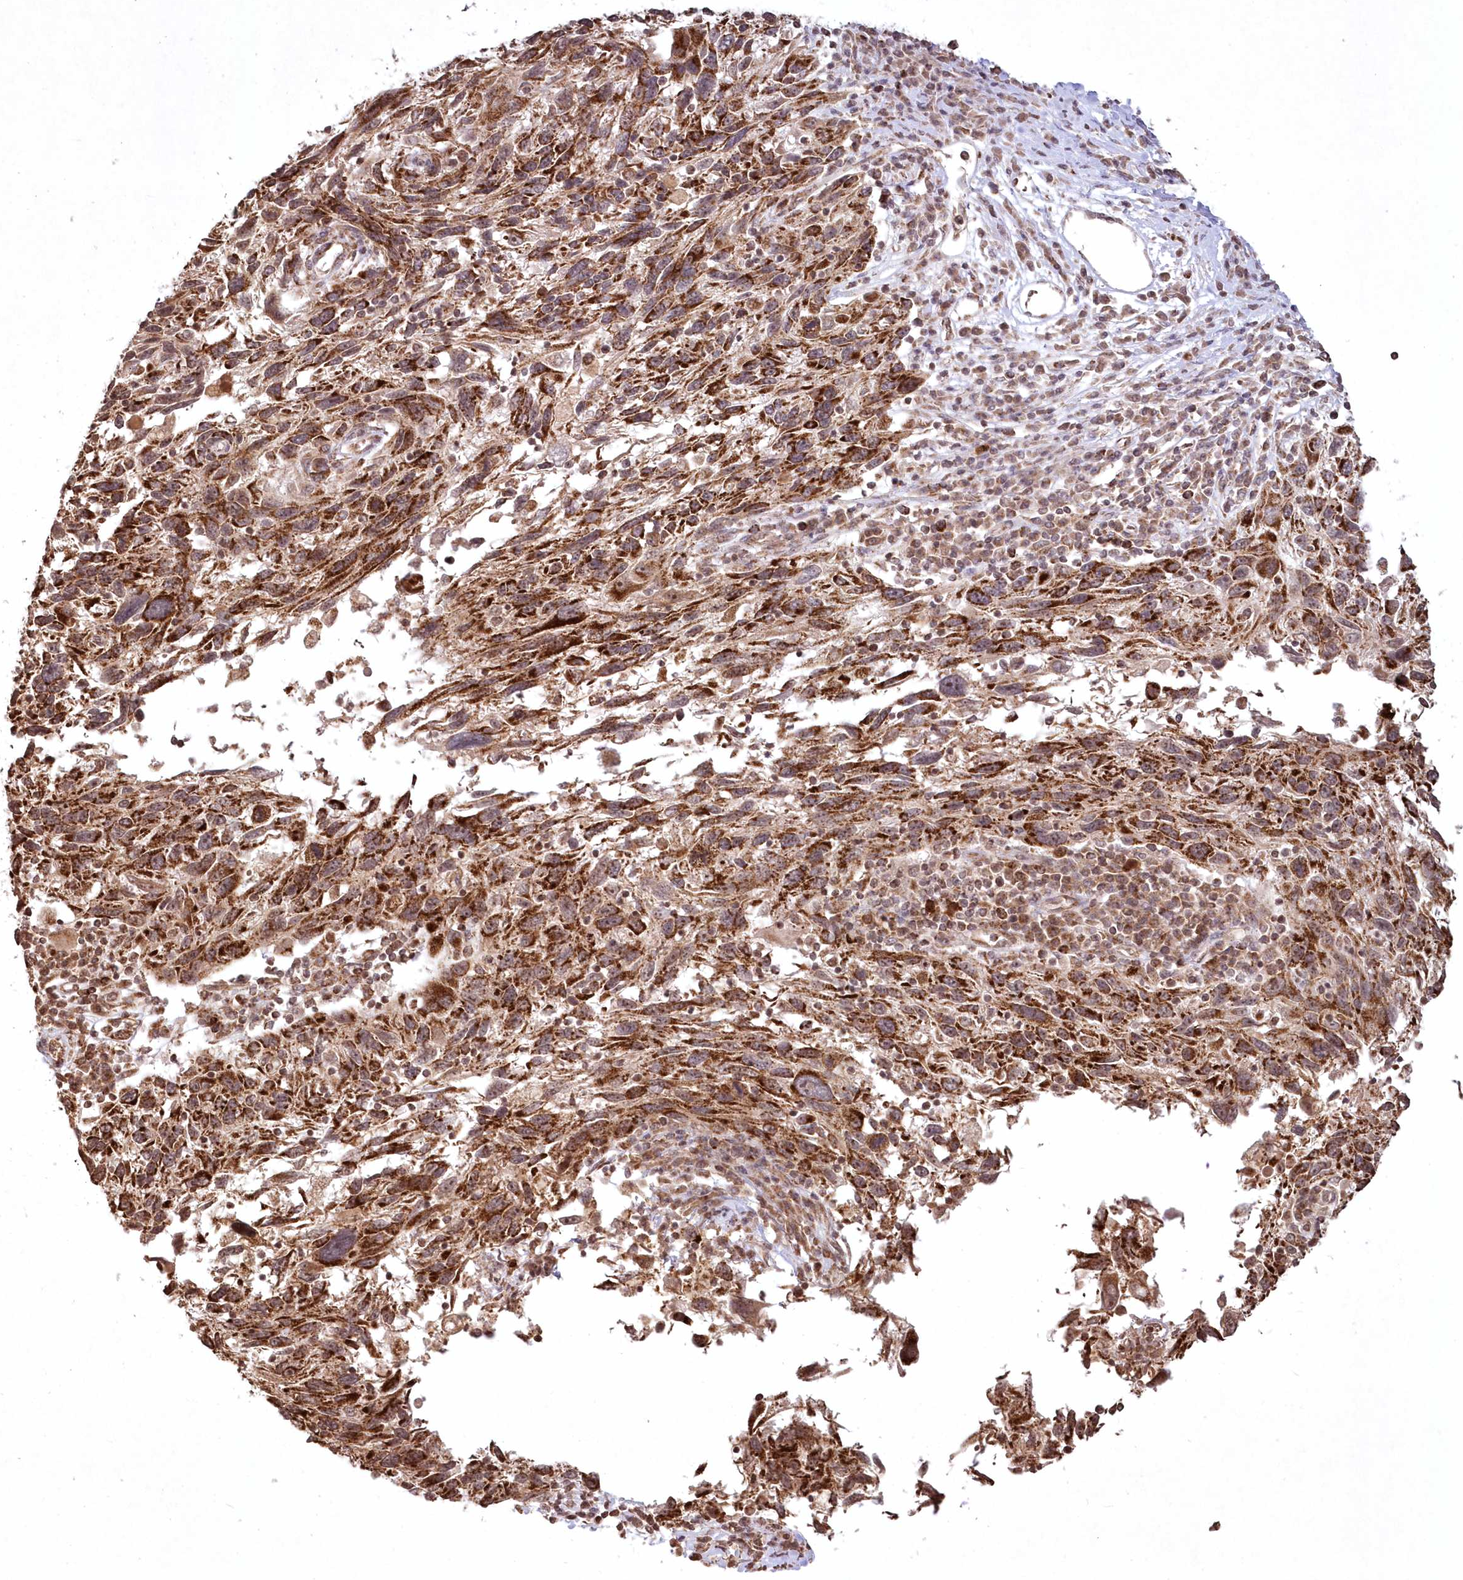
{"staining": {"intensity": "strong", "quantity": ">75%", "location": "cytoplasmic/membranous"}, "tissue": "melanoma", "cell_type": "Tumor cells", "image_type": "cancer", "snomed": [{"axis": "morphology", "description": "Malignant melanoma, NOS"}, {"axis": "topography", "description": "Skin"}], "caption": "Strong cytoplasmic/membranous protein positivity is seen in about >75% of tumor cells in melanoma.", "gene": "LRPPRC", "patient": {"sex": "male", "age": 53}}